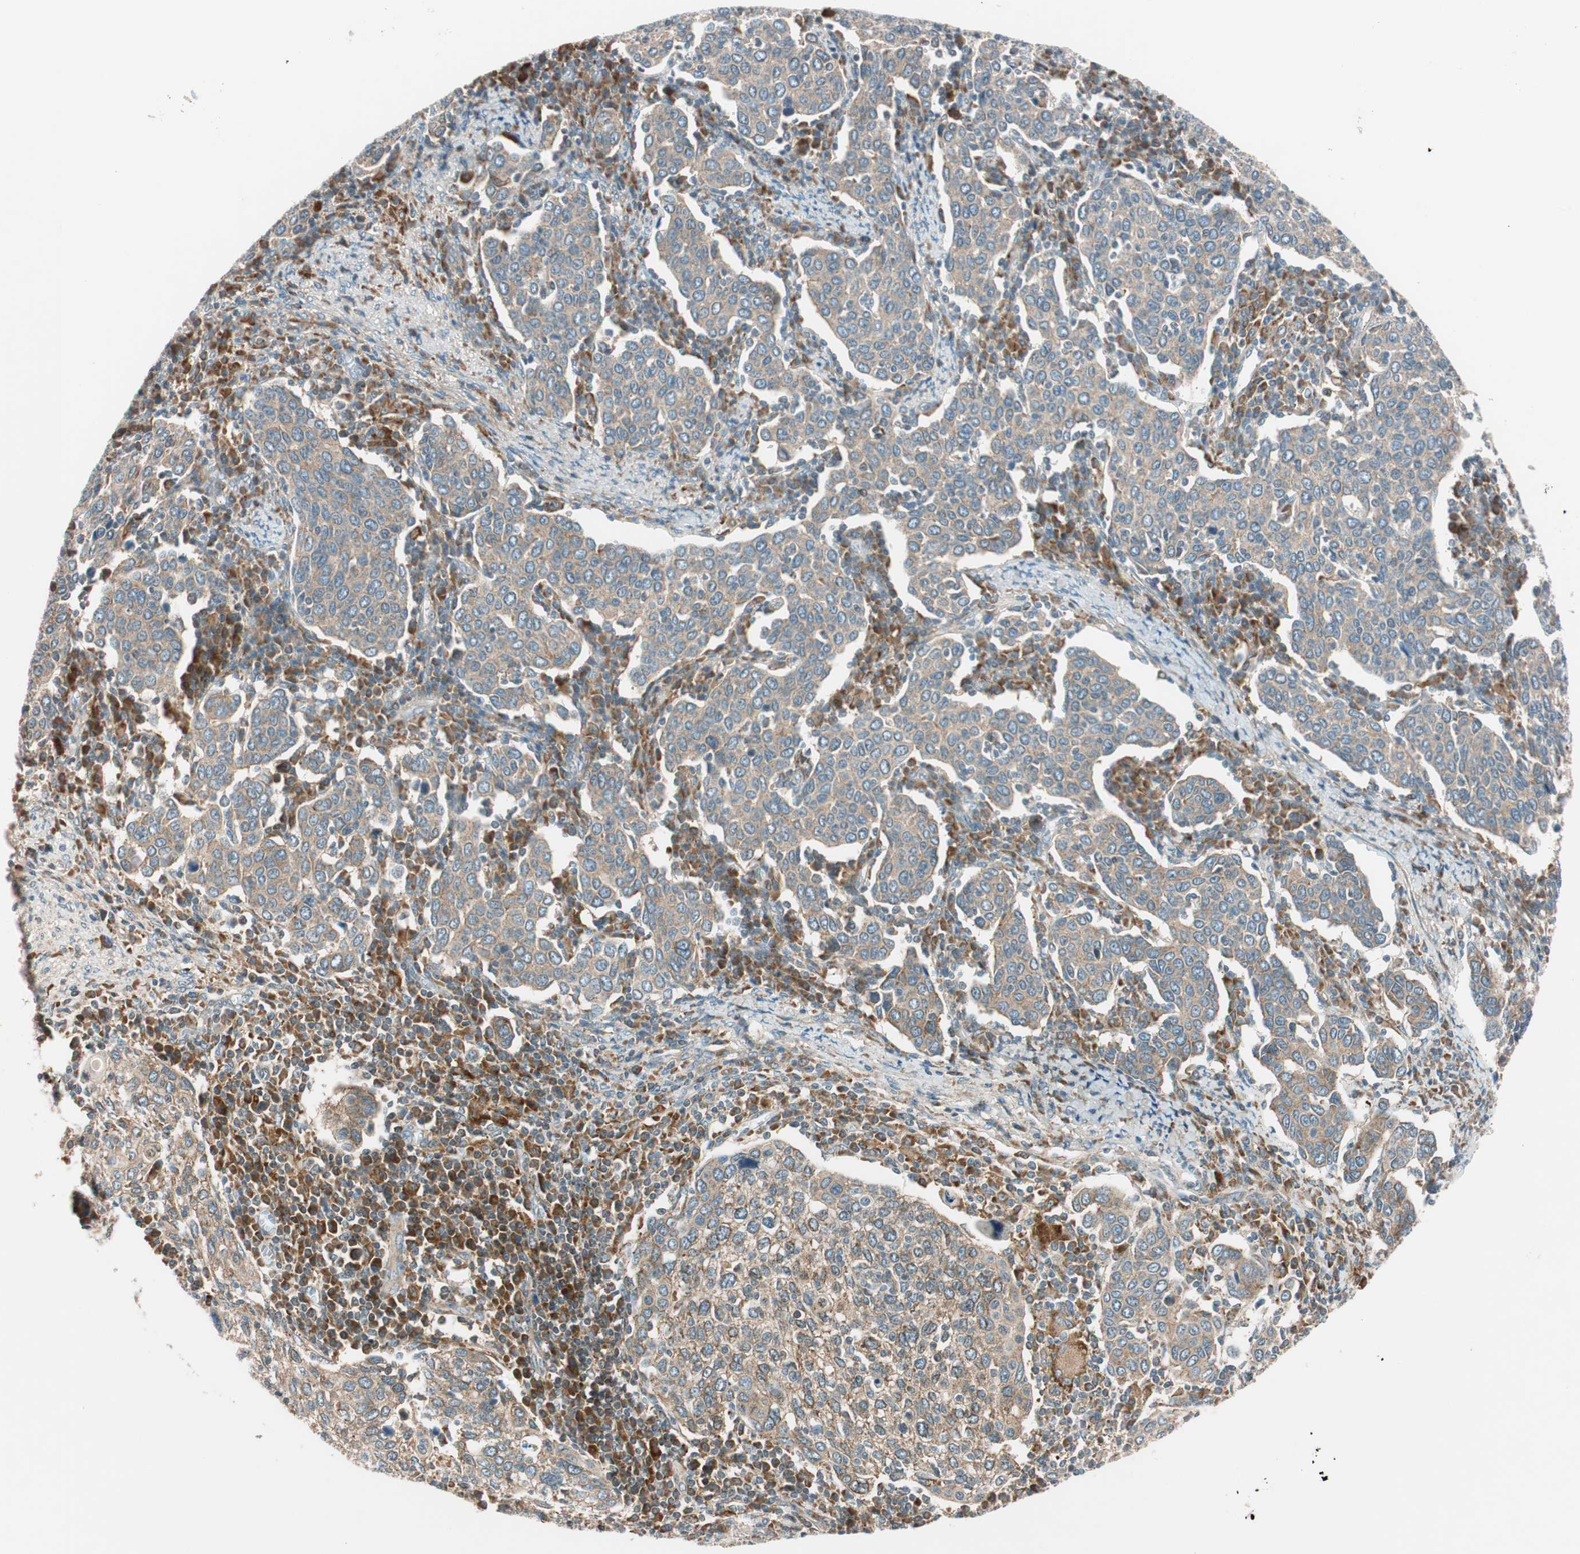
{"staining": {"intensity": "moderate", "quantity": ">75%", "location": "cytoplasmic/membranous"}, "tissue": "cervical cancer", "cell_type": "Tumor cells", "image_type": "cancer", "snomed": [{"axis": "morphology", "description": "Squamous cell carcinoma, NOS"}, {"axis": "topography", "description": "Cervix"}], "caption": "Moderate cytoplasmic/membranous positivity for a protein is present in approximately >75% of tumor cells of cervical cancer using immunohistochemistry.", "gene": "ABI1", "patient": {"sex": "female", "age": 40}}